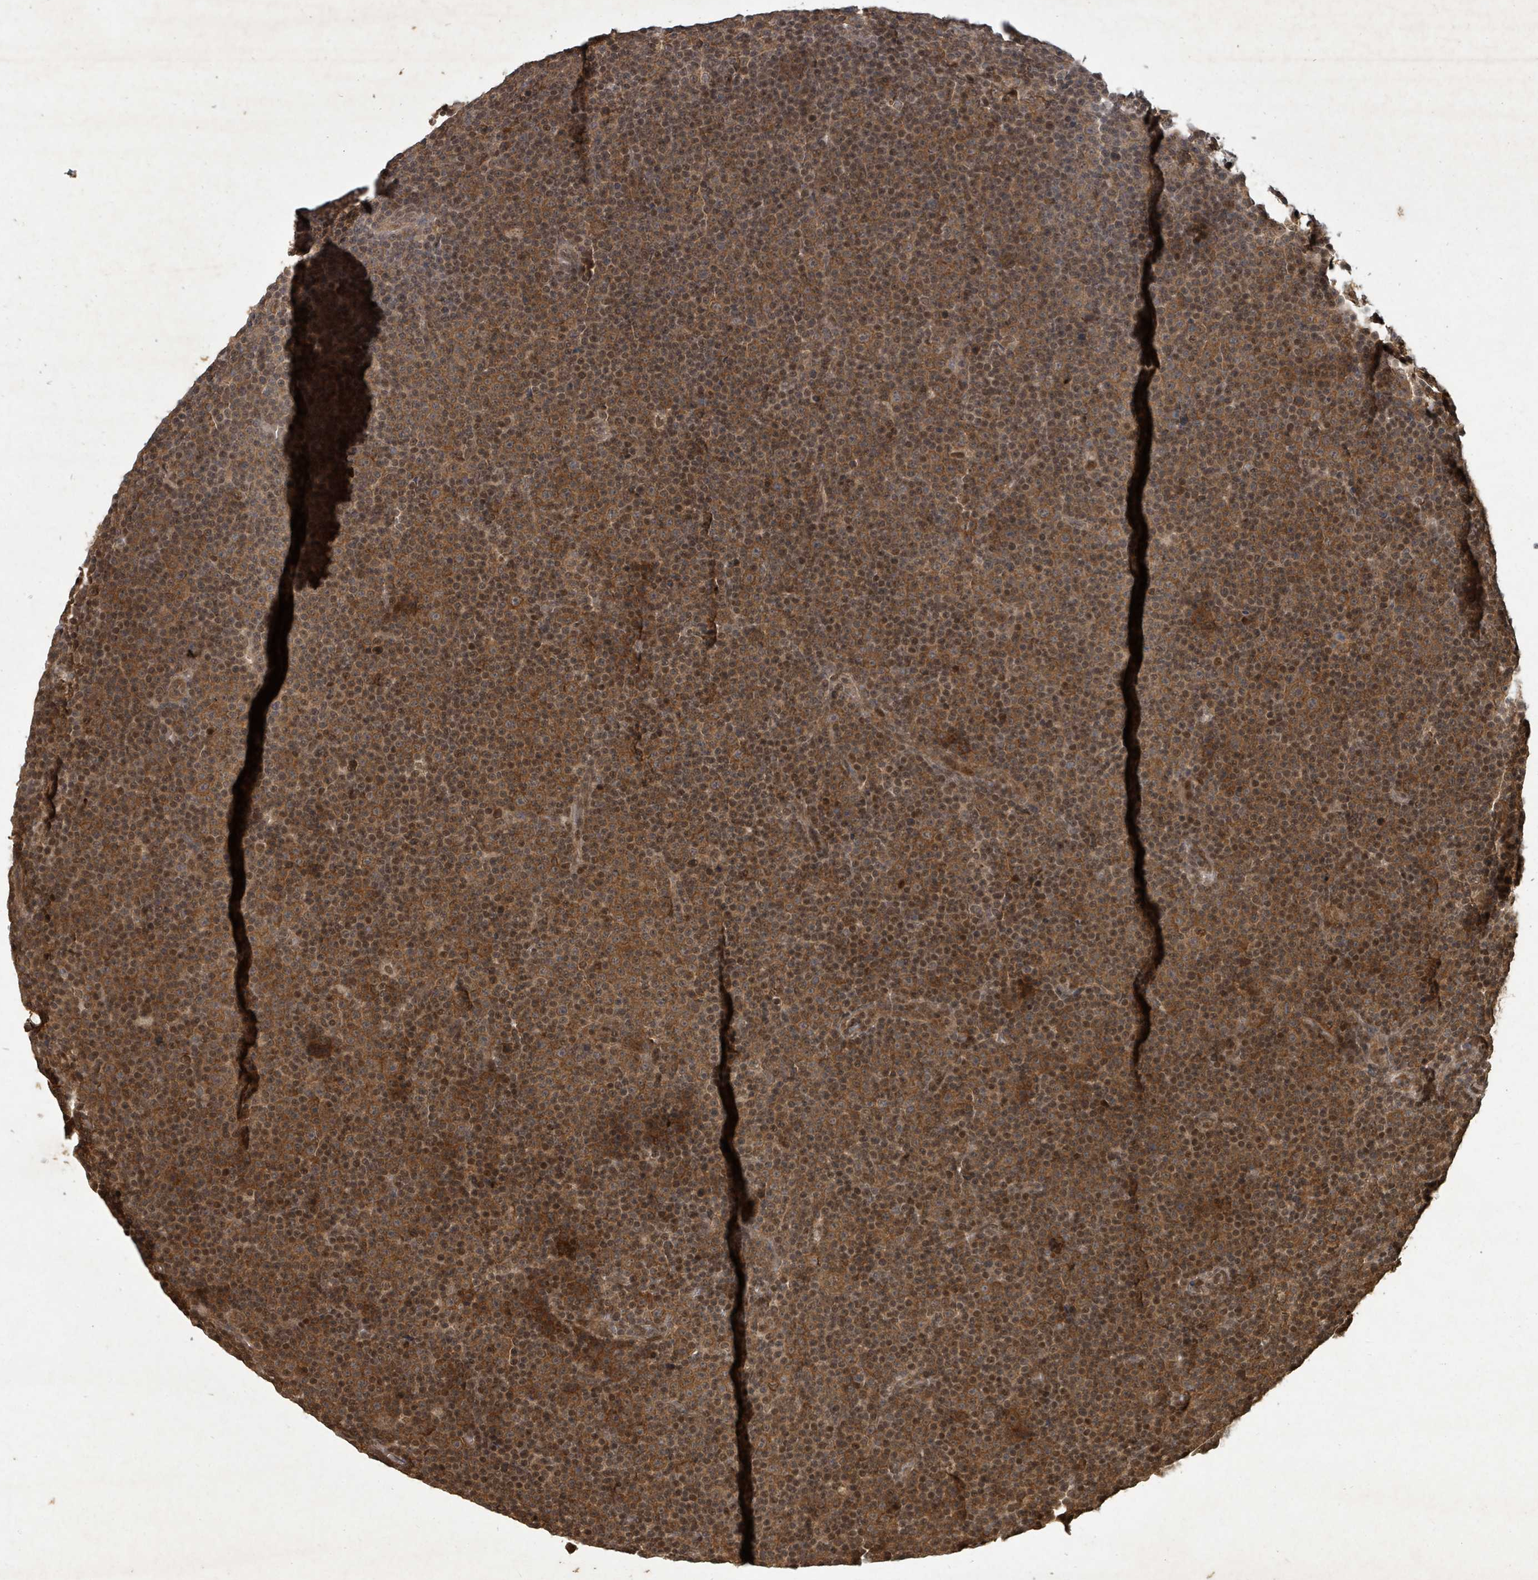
{"staining": {"intensity": "moderate", "quantity": ">75%", "location": "cytoplasmic/membranous,nuclear"}, "tissue": "lymphoma", "cell_type": "Tumor cells", "image_type": "cancer", "snomed": [{"axis": "morphology", "description": "Malignant lymphoma, non-Hodgkin's type, Low grade"}, {"axis": "topography", "description": "Lymph node"}], "caption": "Low-grade malignant lymphoma, non-Hodgkin's type was stained to show a protein in brown. There is medium levels of moderate cytoplasmic/membranous and nuclear expression in about >75% of tumor cells.", "gene": "KDM4E", "patient": {"sex": "female", "age": 67}}